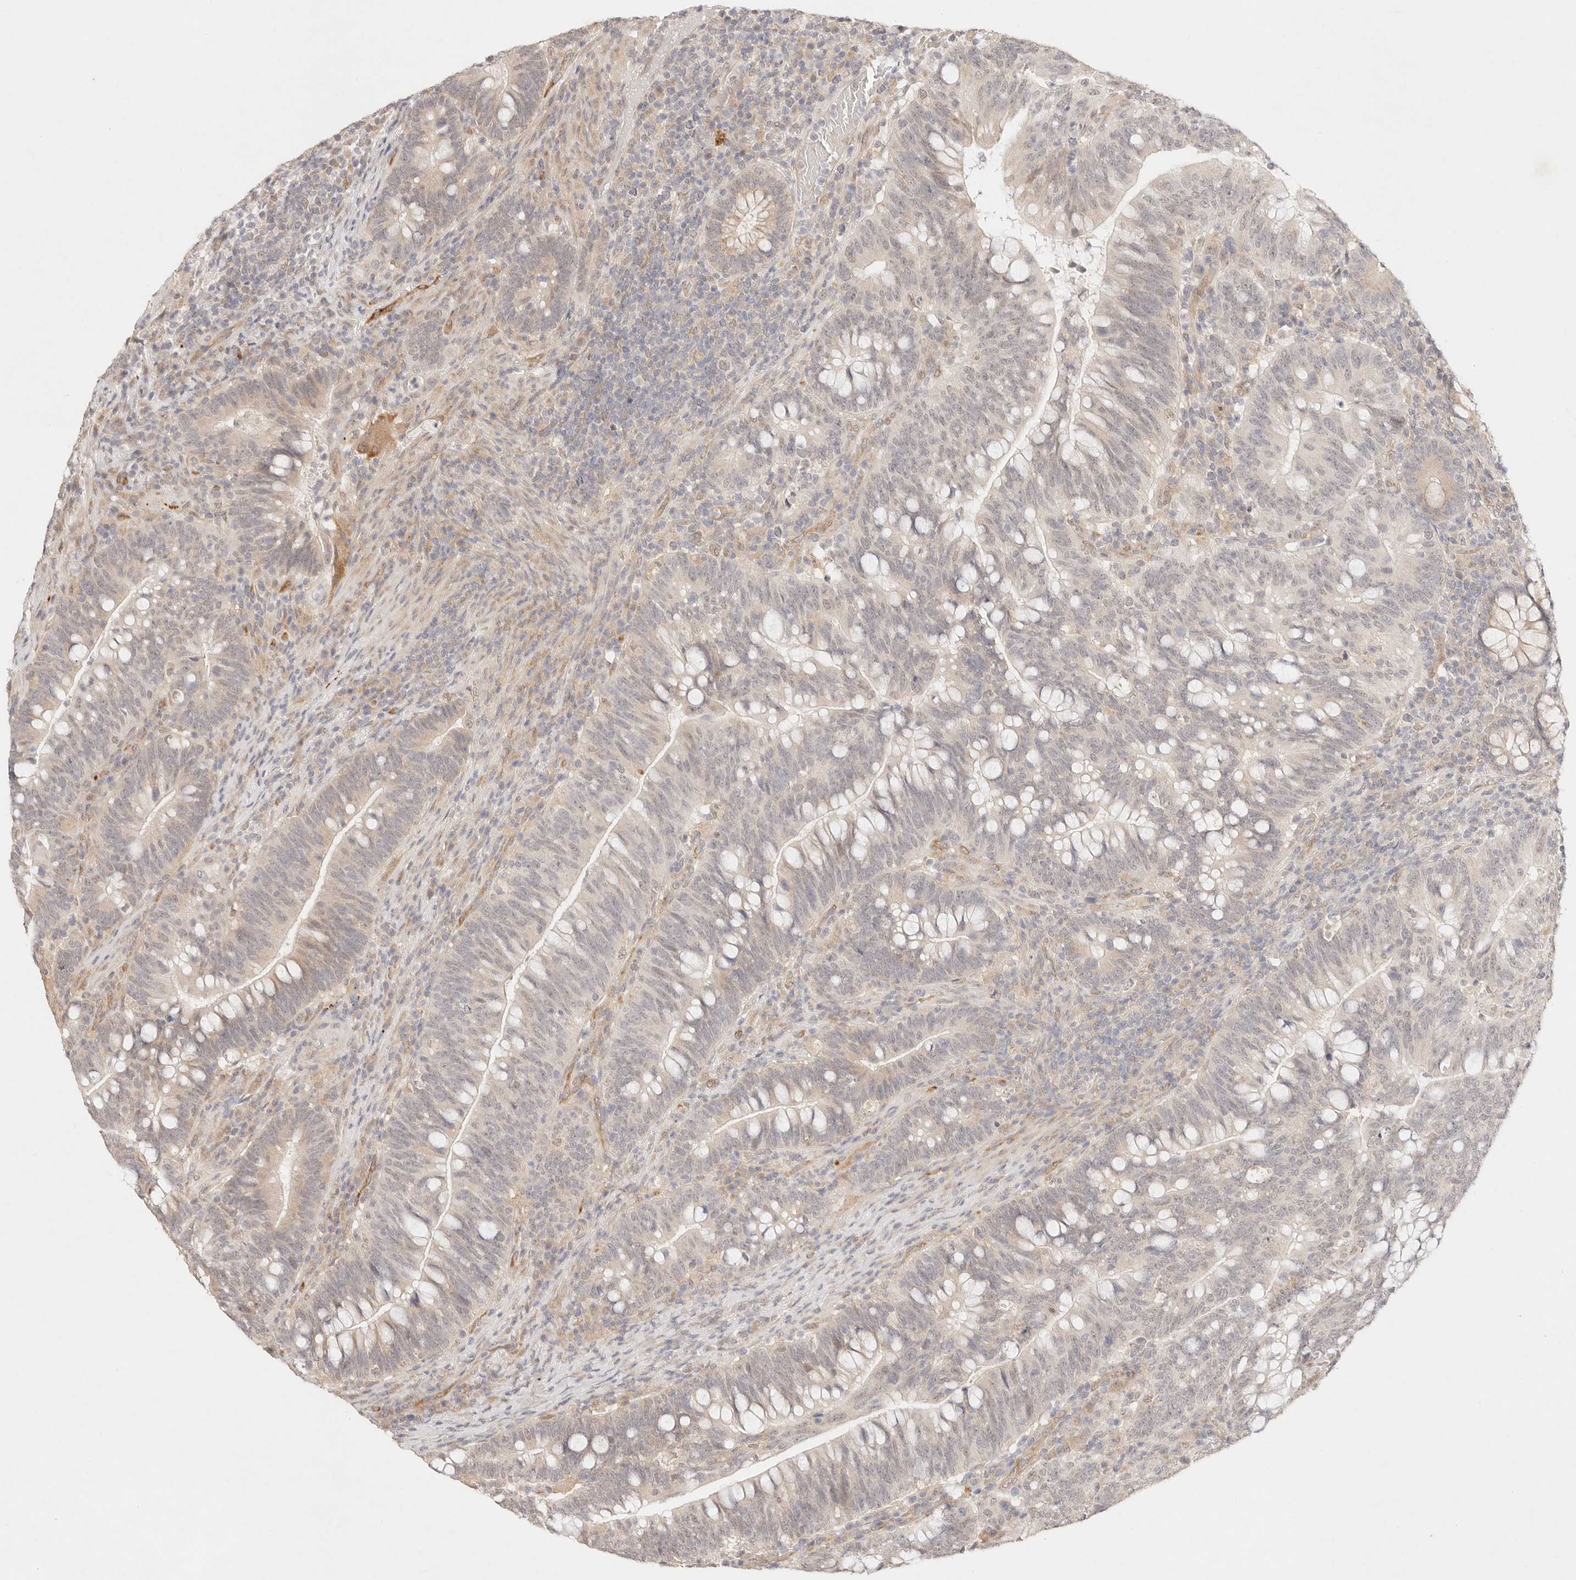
{"staining": {"intensity": "weak", "quantity": "25%-75%", "location": "cytoplasmic/membranous,nuclear"}, "tissue": "colorectal cancer", "cell_type": "Tumor cells", "image_type": "cancer", "snomed": [{"axis": "morphology", "description": "Adenocarcinoma, NOS"}, {"axis": "topography", "description": "Colon"}], "caption": "Immunohistochemistry histopathology image of human adenocarcinoma (colorectal) stained for a protein (brown), which displays low levels of weak cytoplasmic/membranous and nuclear expression in approximately 25%-75% of tumor cells.", "gene": "GPR156", "patient": {"sex": "female", "age": 66}}